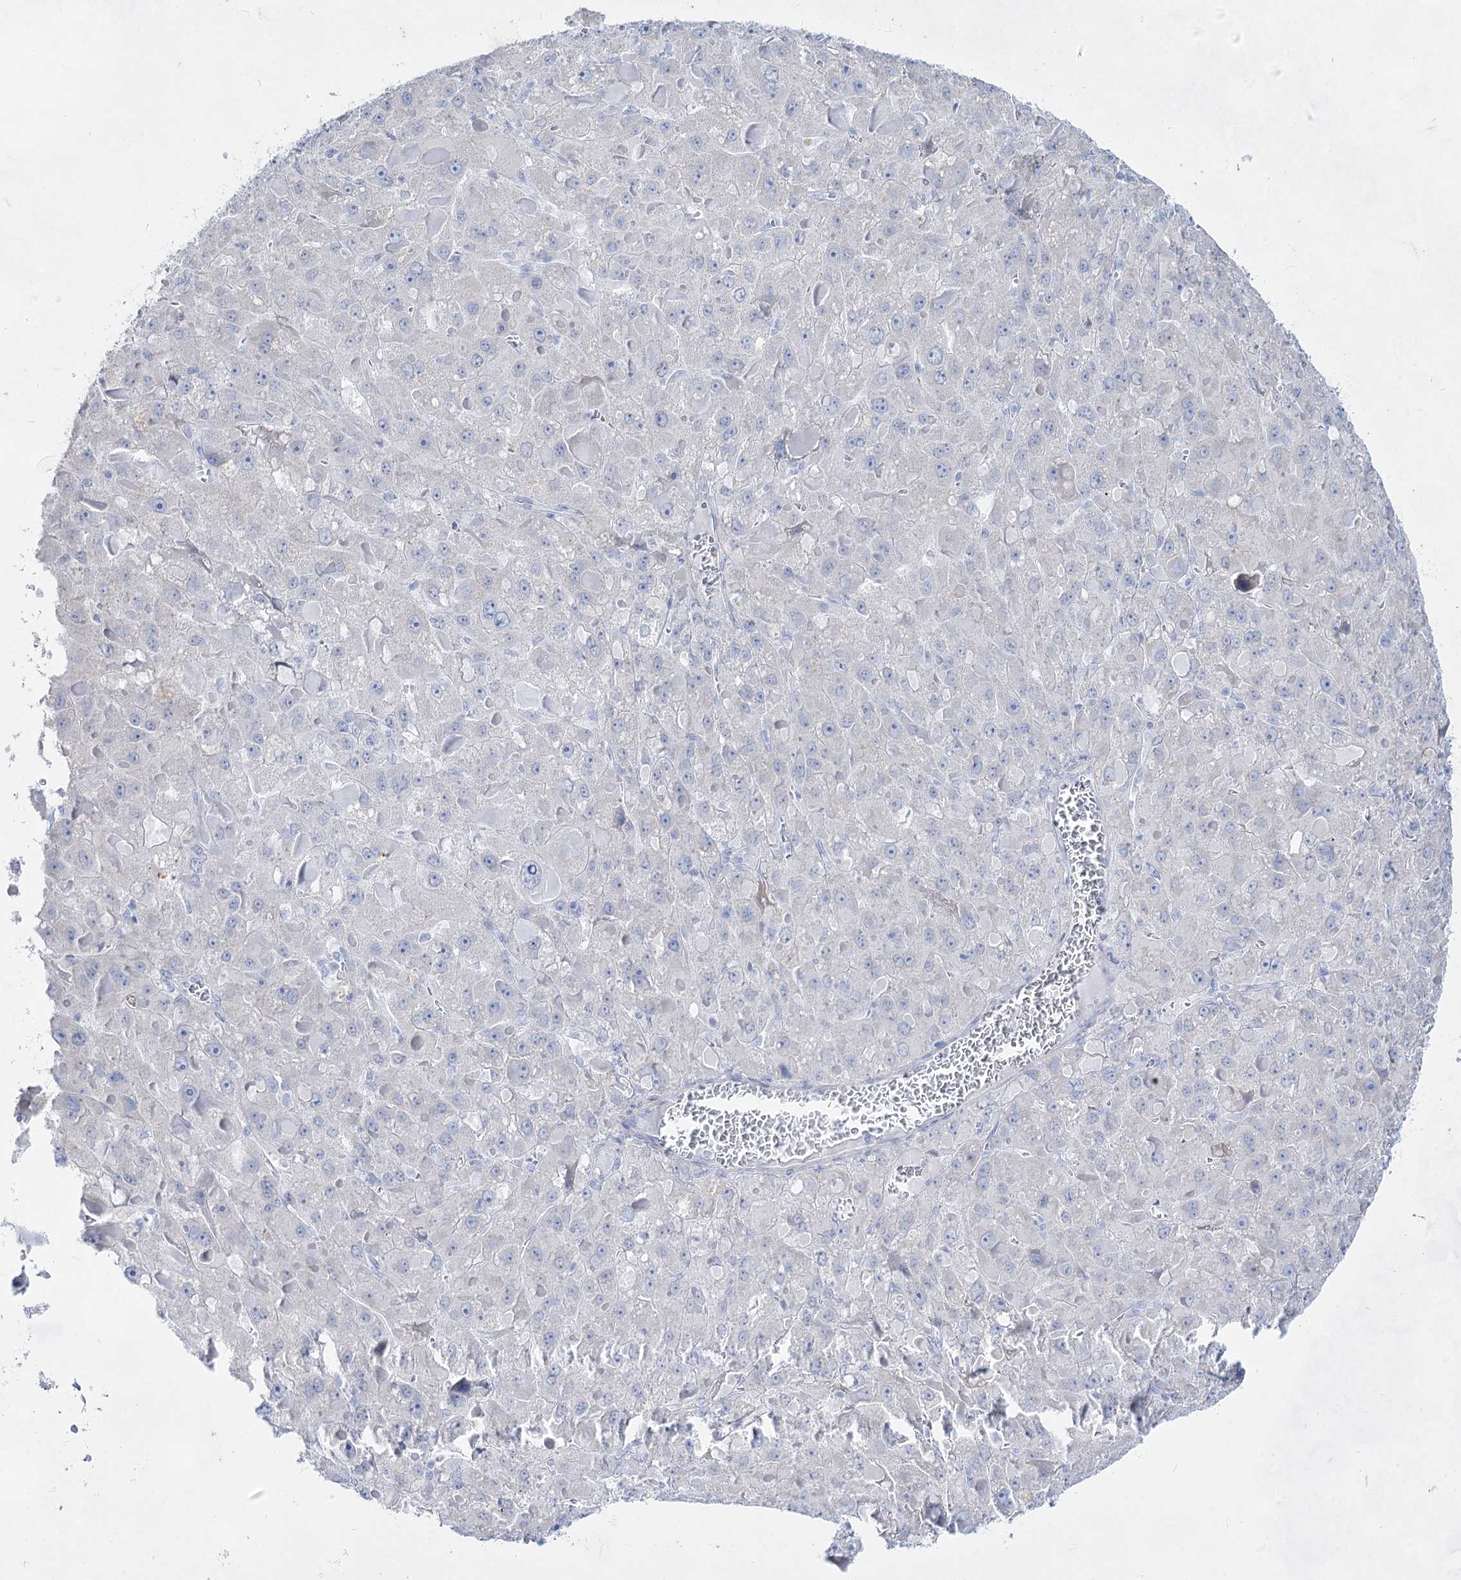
{"staining": {"intensity": "negative", "quantity": "none", "location": "none"}, "tissue": "liver cancer", "cell_type": "Tumor cells", "image_type": "cancer", "snomed": [{"axis": "morphology", "description": "Carcinoma, Hepatocellular, NOS"}, {"axis": "topography", "description": "Liver"}], "caption": "Immunohistochemistry (IHC) of liver cancer (hepatocellular carcinoma) demonstrates no expression in tumor cells.", "gene": "ACRV1", "patient": {"sex": "female", "age": 73}}